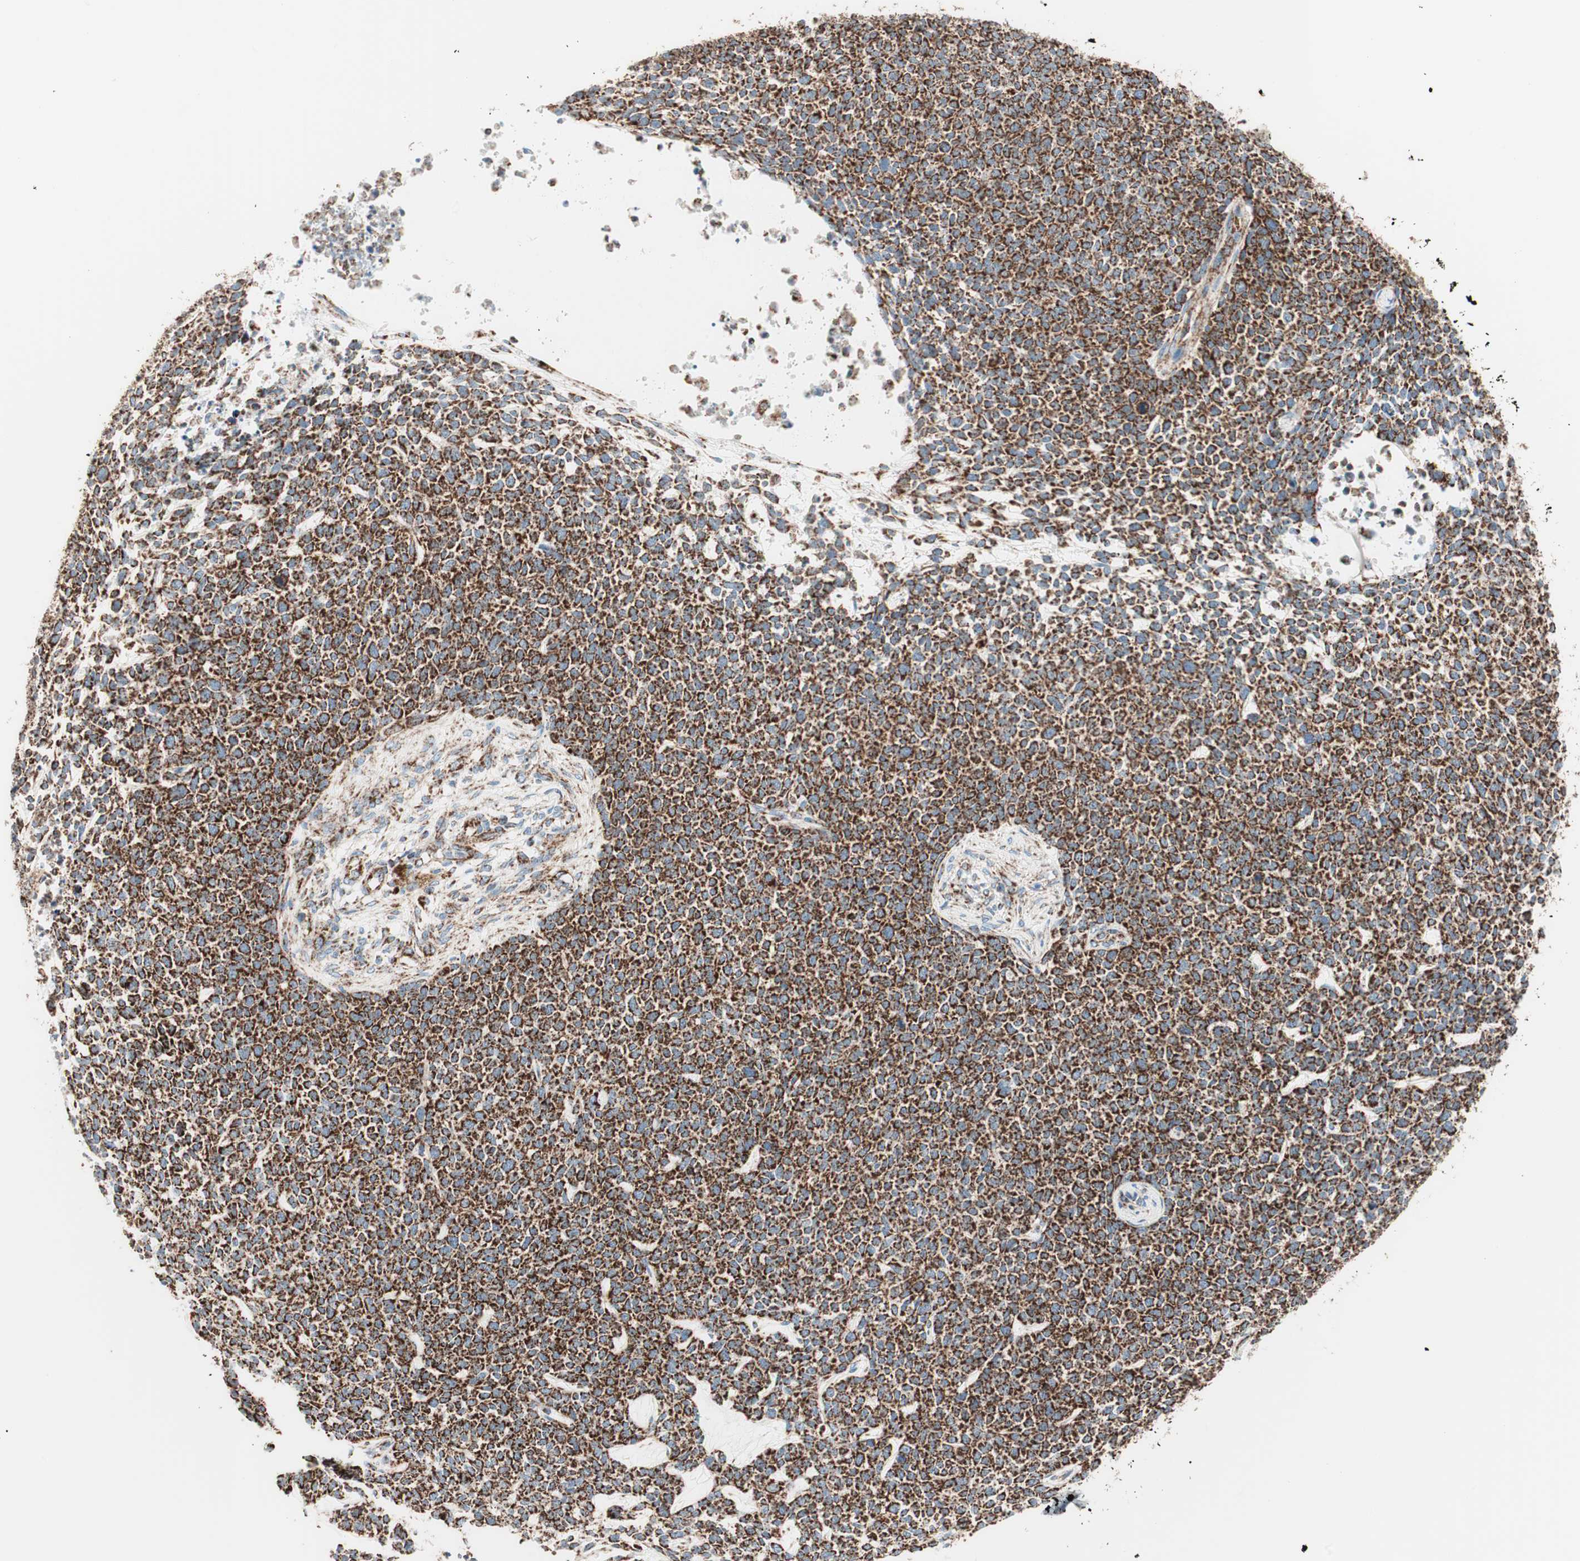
{"staining": {"intensity": "strong", "quantity": ">75%", "location": "cytoplasmic/membranous"}, "tissue": "skin cancer", "cell_type": "Tumor cells", "image_type": "cancer", "snomed": [{"axis": "morphology", "description": "Basal cell carcinoma"}, {"axis": "topography", "description": "Skin"}], "caption": "About >75% of tumor cells in skin cancer (basal cell carcinoma) show strong cytoplasmic/membranous protein expression as visualized by brown immunohistochemical staining.", "gene": "TOMM20", "patient": {"sex": "female", "age": 84}}